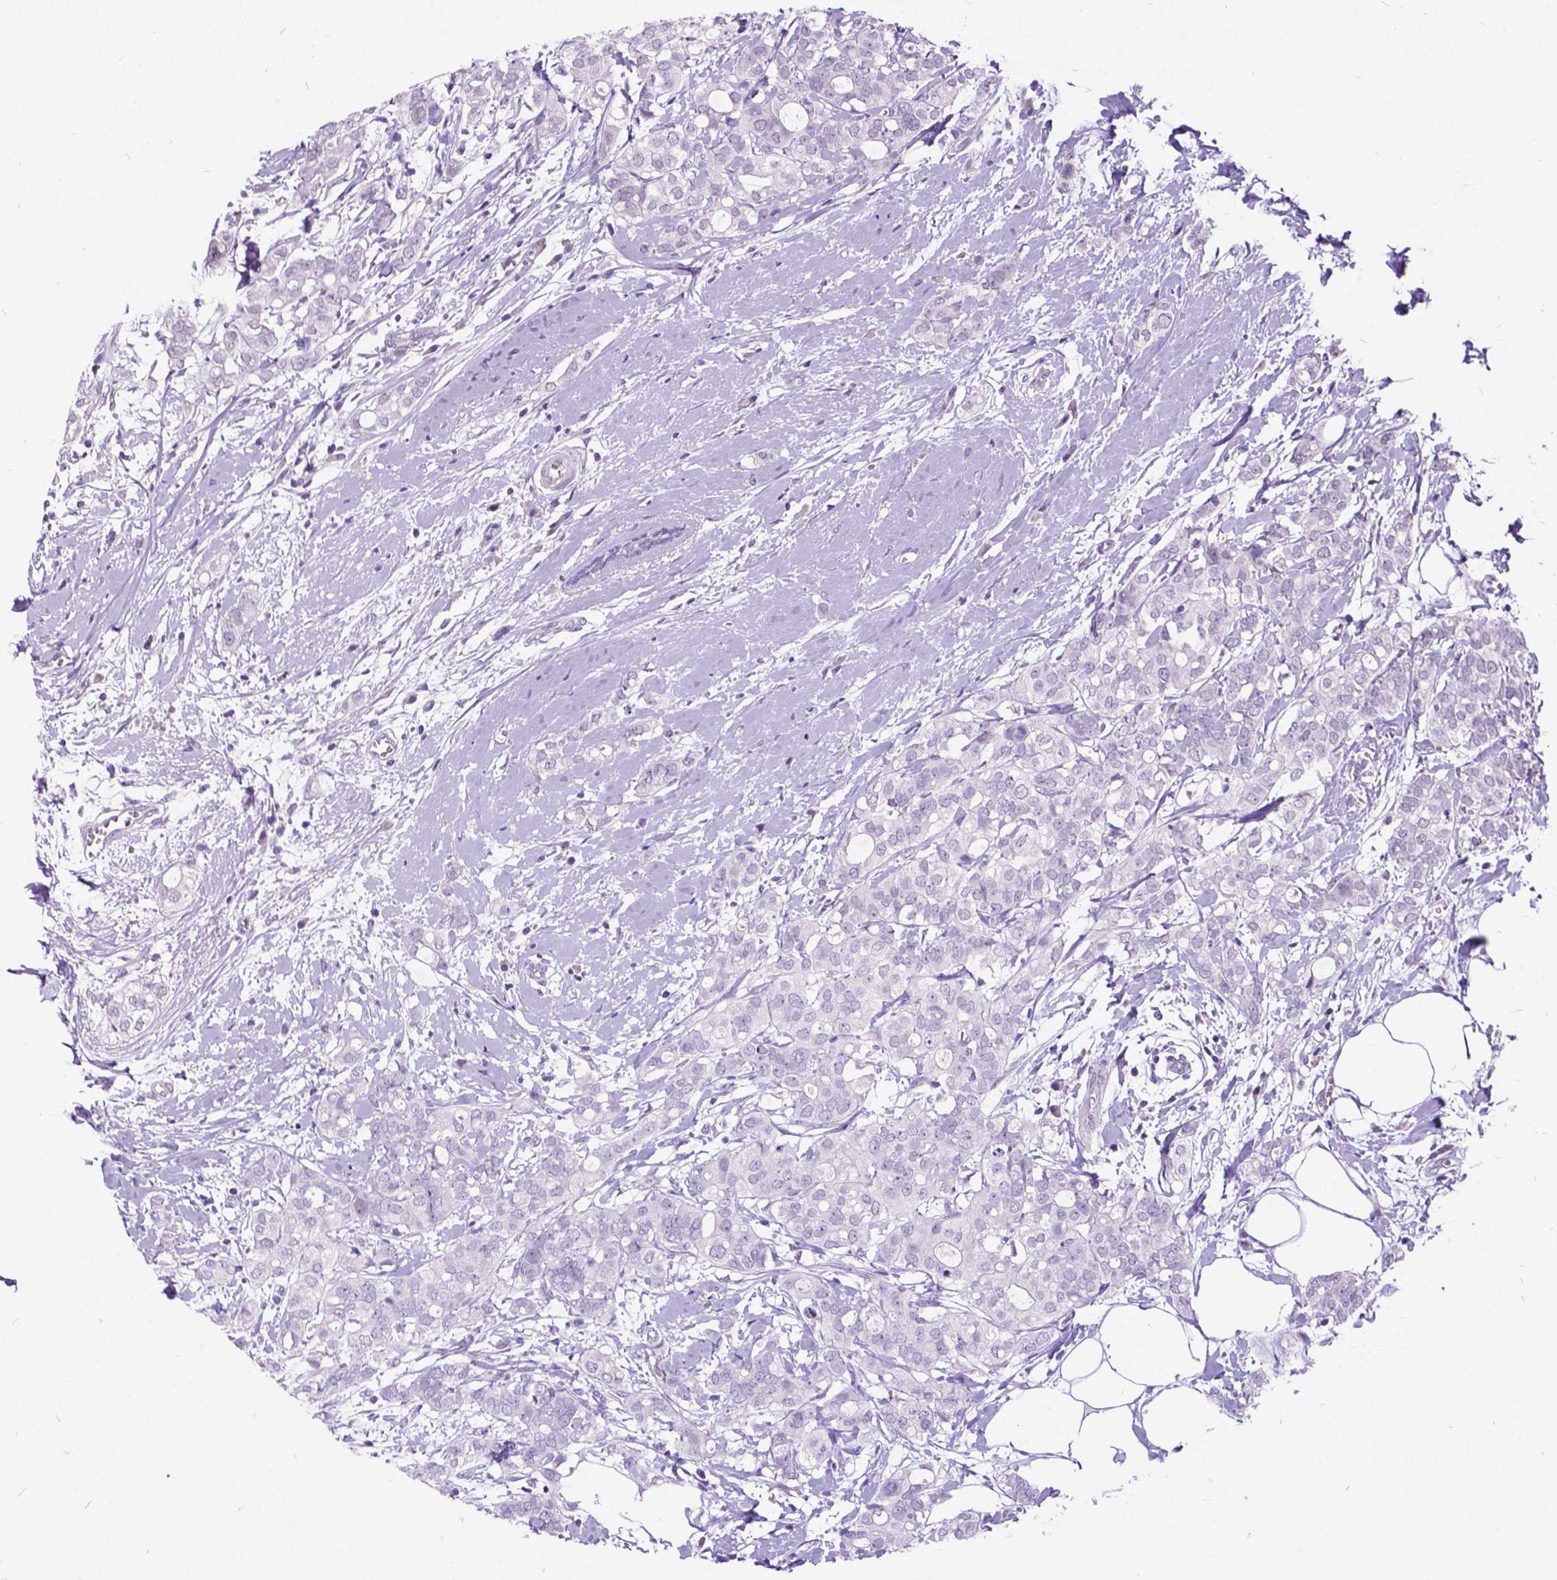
{"staining": {"intensity": "negative", "quantity": "none", "location": "none"}, "tissue": "breast cancer", "cell_type": "Tumor cells", "image_type": "cancer", "snomed": [{"axis": "morphology", "description": "Duct carcinoma"}, {"axis": "topography", "description": "Breast"}], "caption": "Micrograph shows no protein expression in tumor cells of breast cancer tissue.", "gene": "DPF3", "patient": {"sex": "female", "age": 40}}